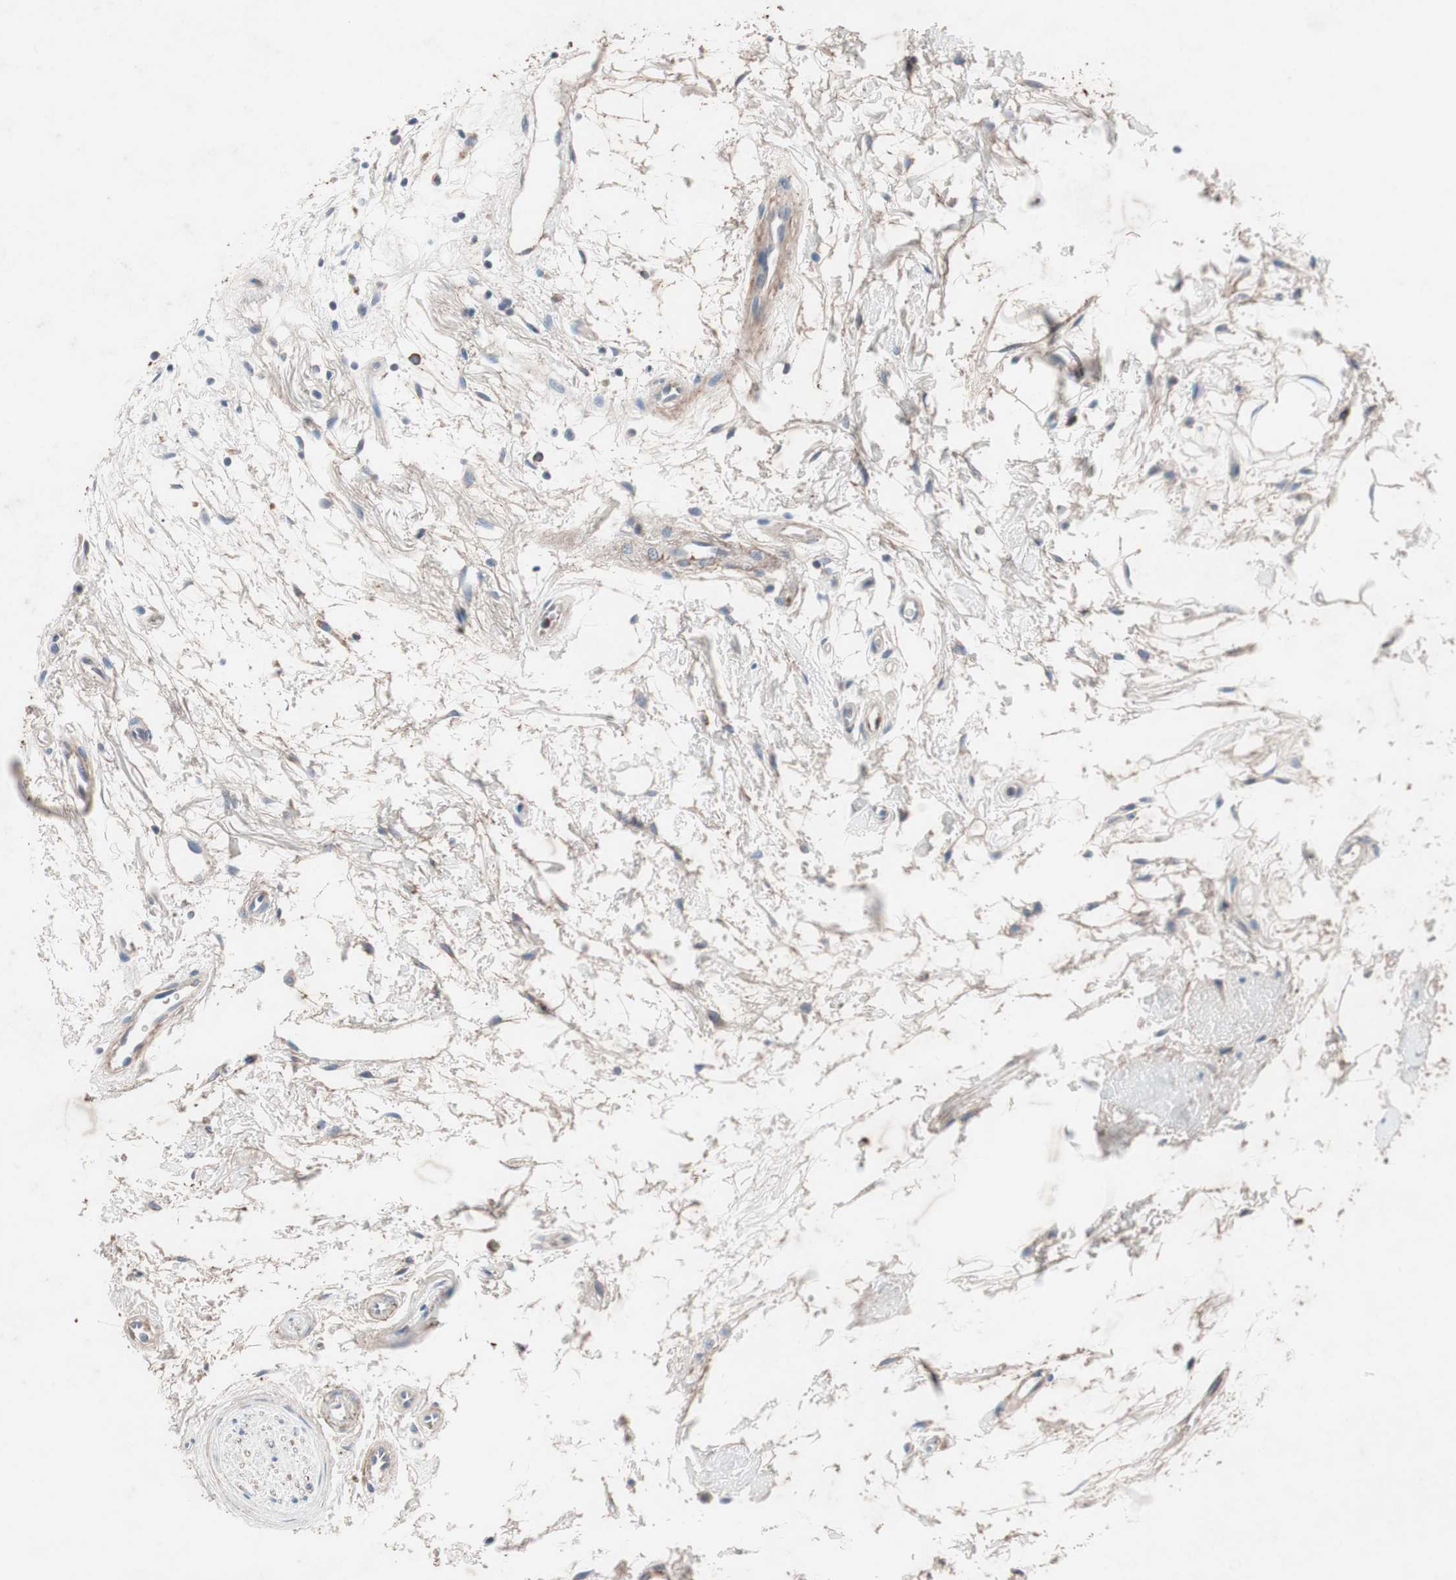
{"staining": {"intensity": "weak", "quantity": "25%-75%", "location": "cytoplasmic/membranous"}, "tissue": "oral mucosa", "cell_type": "Squamous epithelial cells", "image_type": "normal", "snomed": [{"axis": "morphology", "description": "Normal tissue, NOS"}, {"axis": "topography", "description": "Skeletal muscle"}, {"axis": "topography", "description": "Oral tissue"}, {"axis": "topography", "description": "Peripheral nerve tissue"}], "caption": "Immunohistochemistry of benign human oral mucosa shows low levels of weak cytoplasmic/membranous expression in approximately 25%-75% of squamous epithelial cells. (brown staining indicates protein expression, while blue staining denotes nuclei).", "gene": "GRB7", "patient": {"sex": "female", "age": 84}}